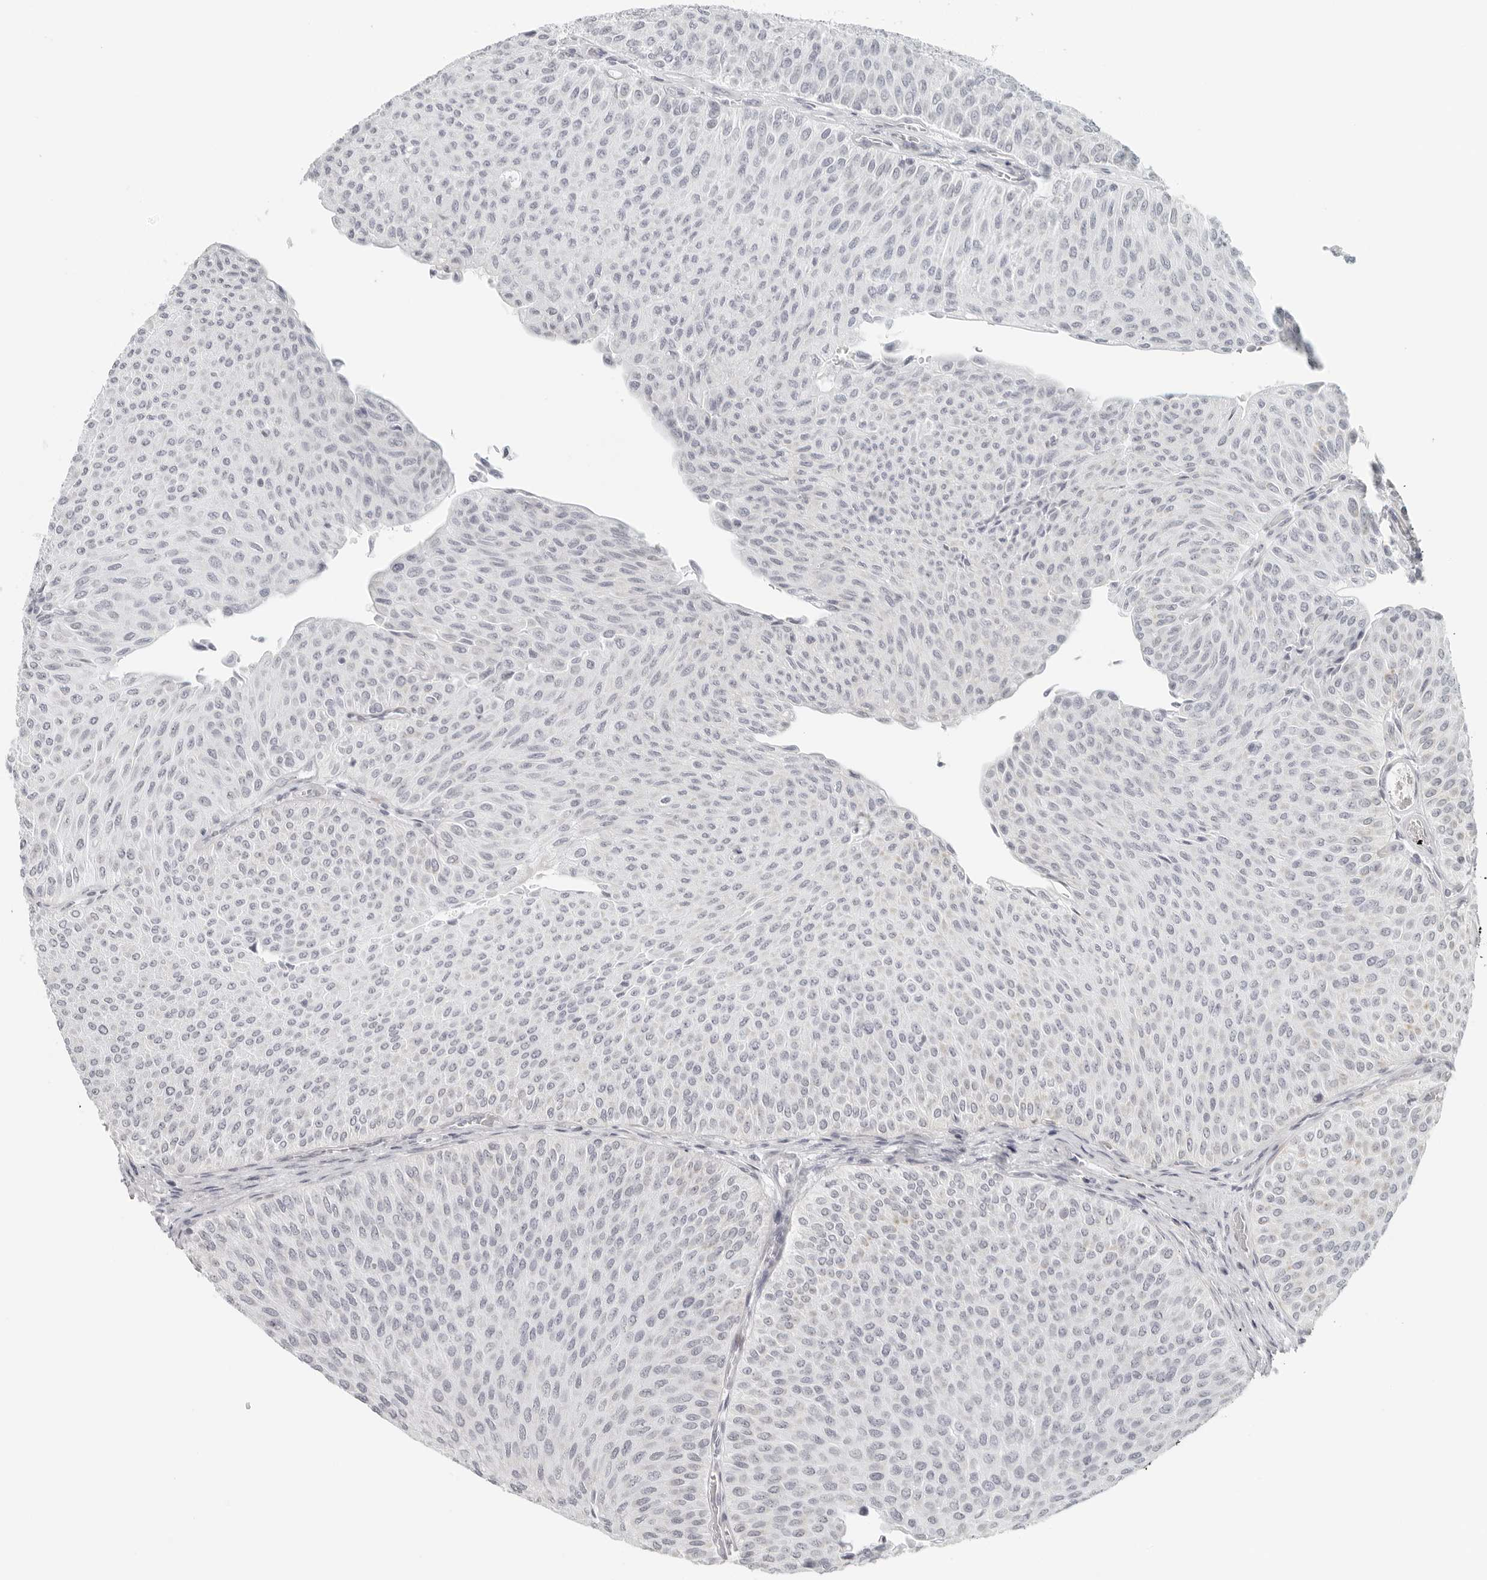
{"staining": {"intensity": "negative", "quantity": "none", "location": "none"}, "tissue": "urothelial cancer", "cell_type": "Tumor cells", "image_type": "cancer", "snomed": [{"axis": "morphology", "description": "Urothelial carcinoma, Low grade"}, {"axis": "topography", "description": "Urinary bladder"}], "caption": "The image displays no staining of tumor cells in low-grade urothelial carcinoma.", "gene": "RPS6KC1", "patient": {"sex": "male", "age": 78}}